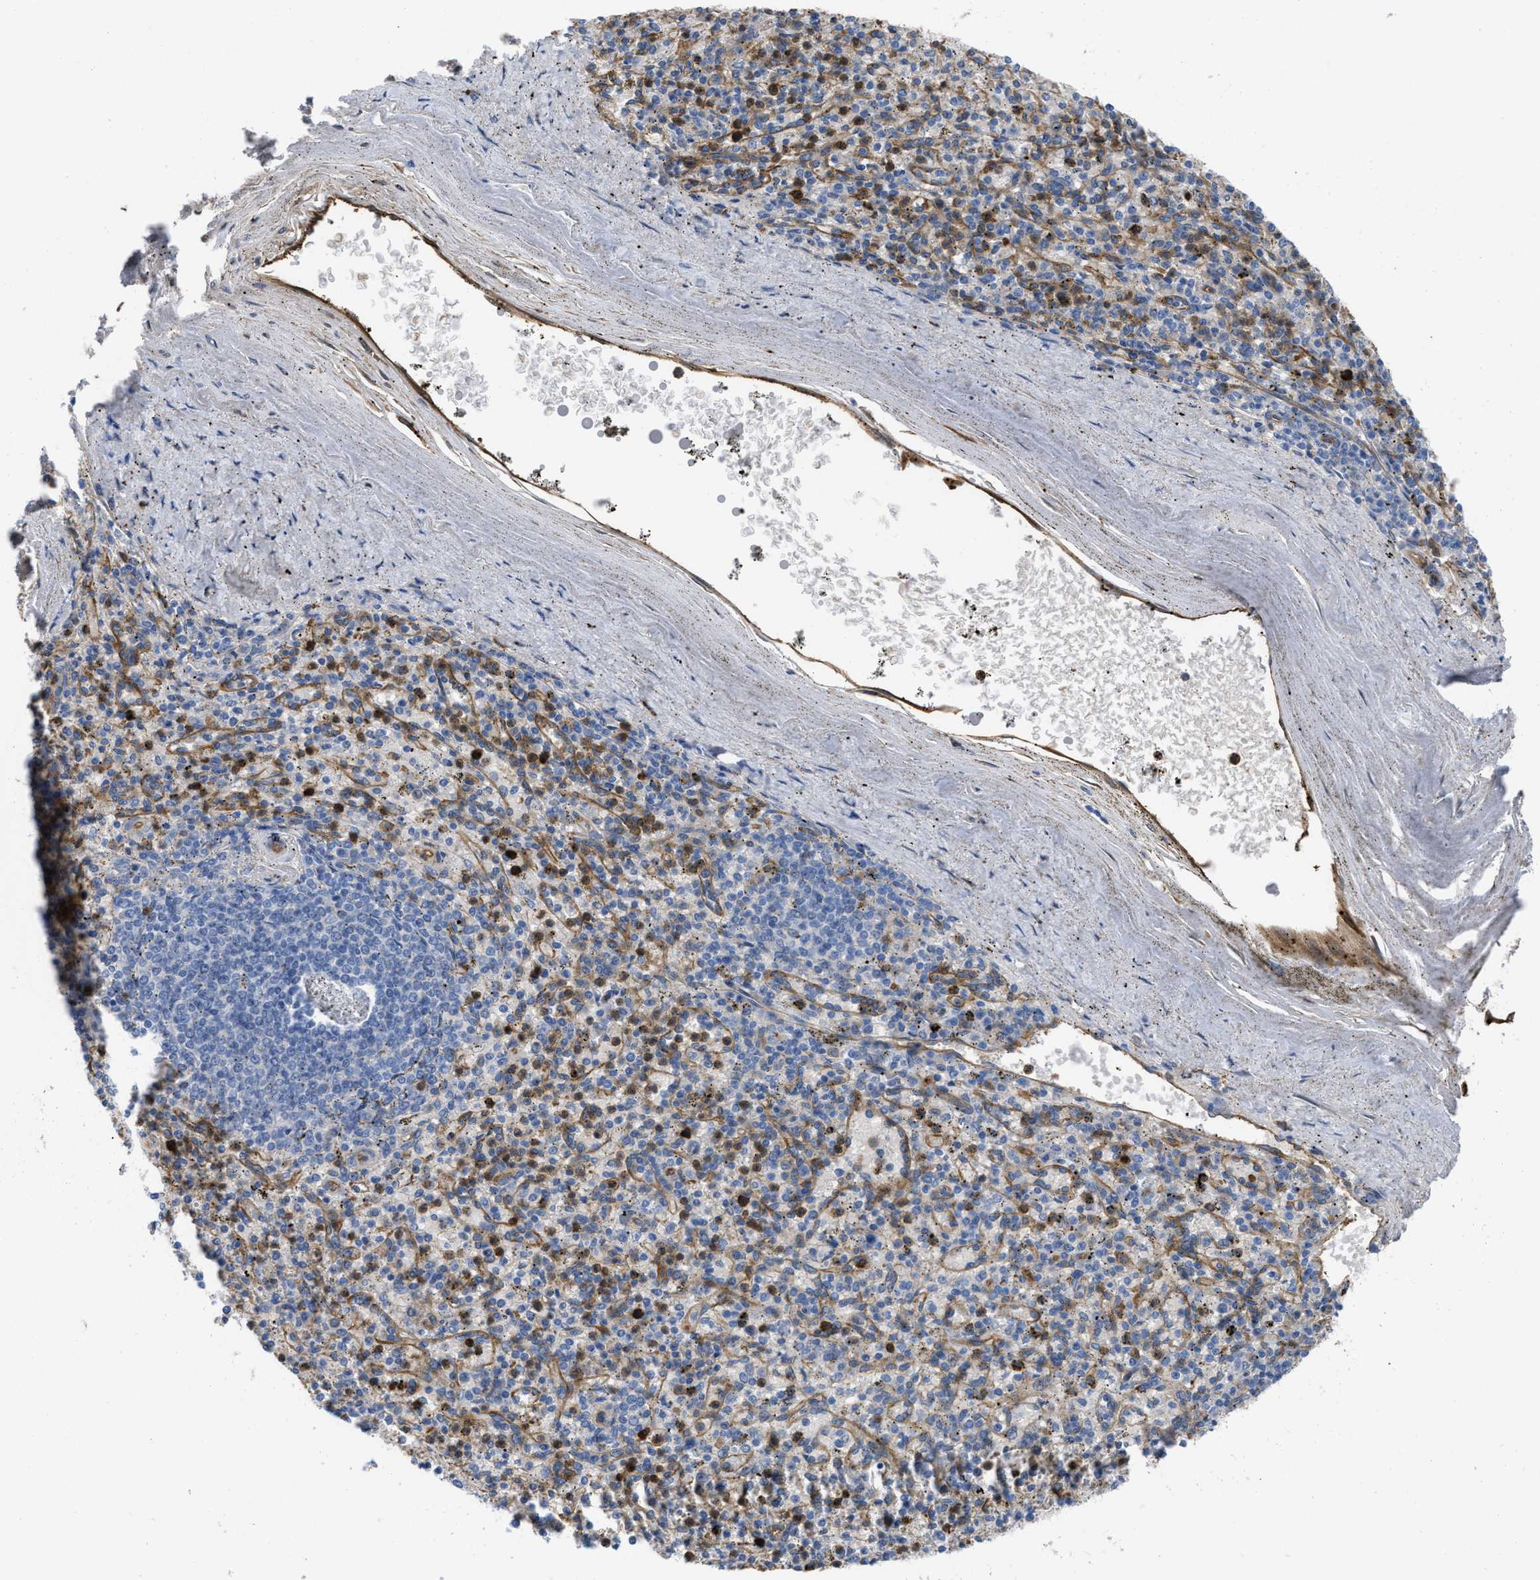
{"staining": {"intensity": "moderate", "quantity": "<25%", "location": "cytoplasmic/membranous"}, "tissue": "spleen", "cell_type": "Cells in red pulp", "image_type": "normal", "snomed": [{"axis": "morphology", "description": "Normal tissue, NOS"}, {"axis": "topography", "description": "Spleen"}], "caption": "This image demonstrates immunohistochemistry staining of normal human spleen, with low moderate cytoplasmic/membranous expression in about <25% of cells in red pulp.", "gene": "TRIOBP", "patient": {"sex": "male", "age": 72}}